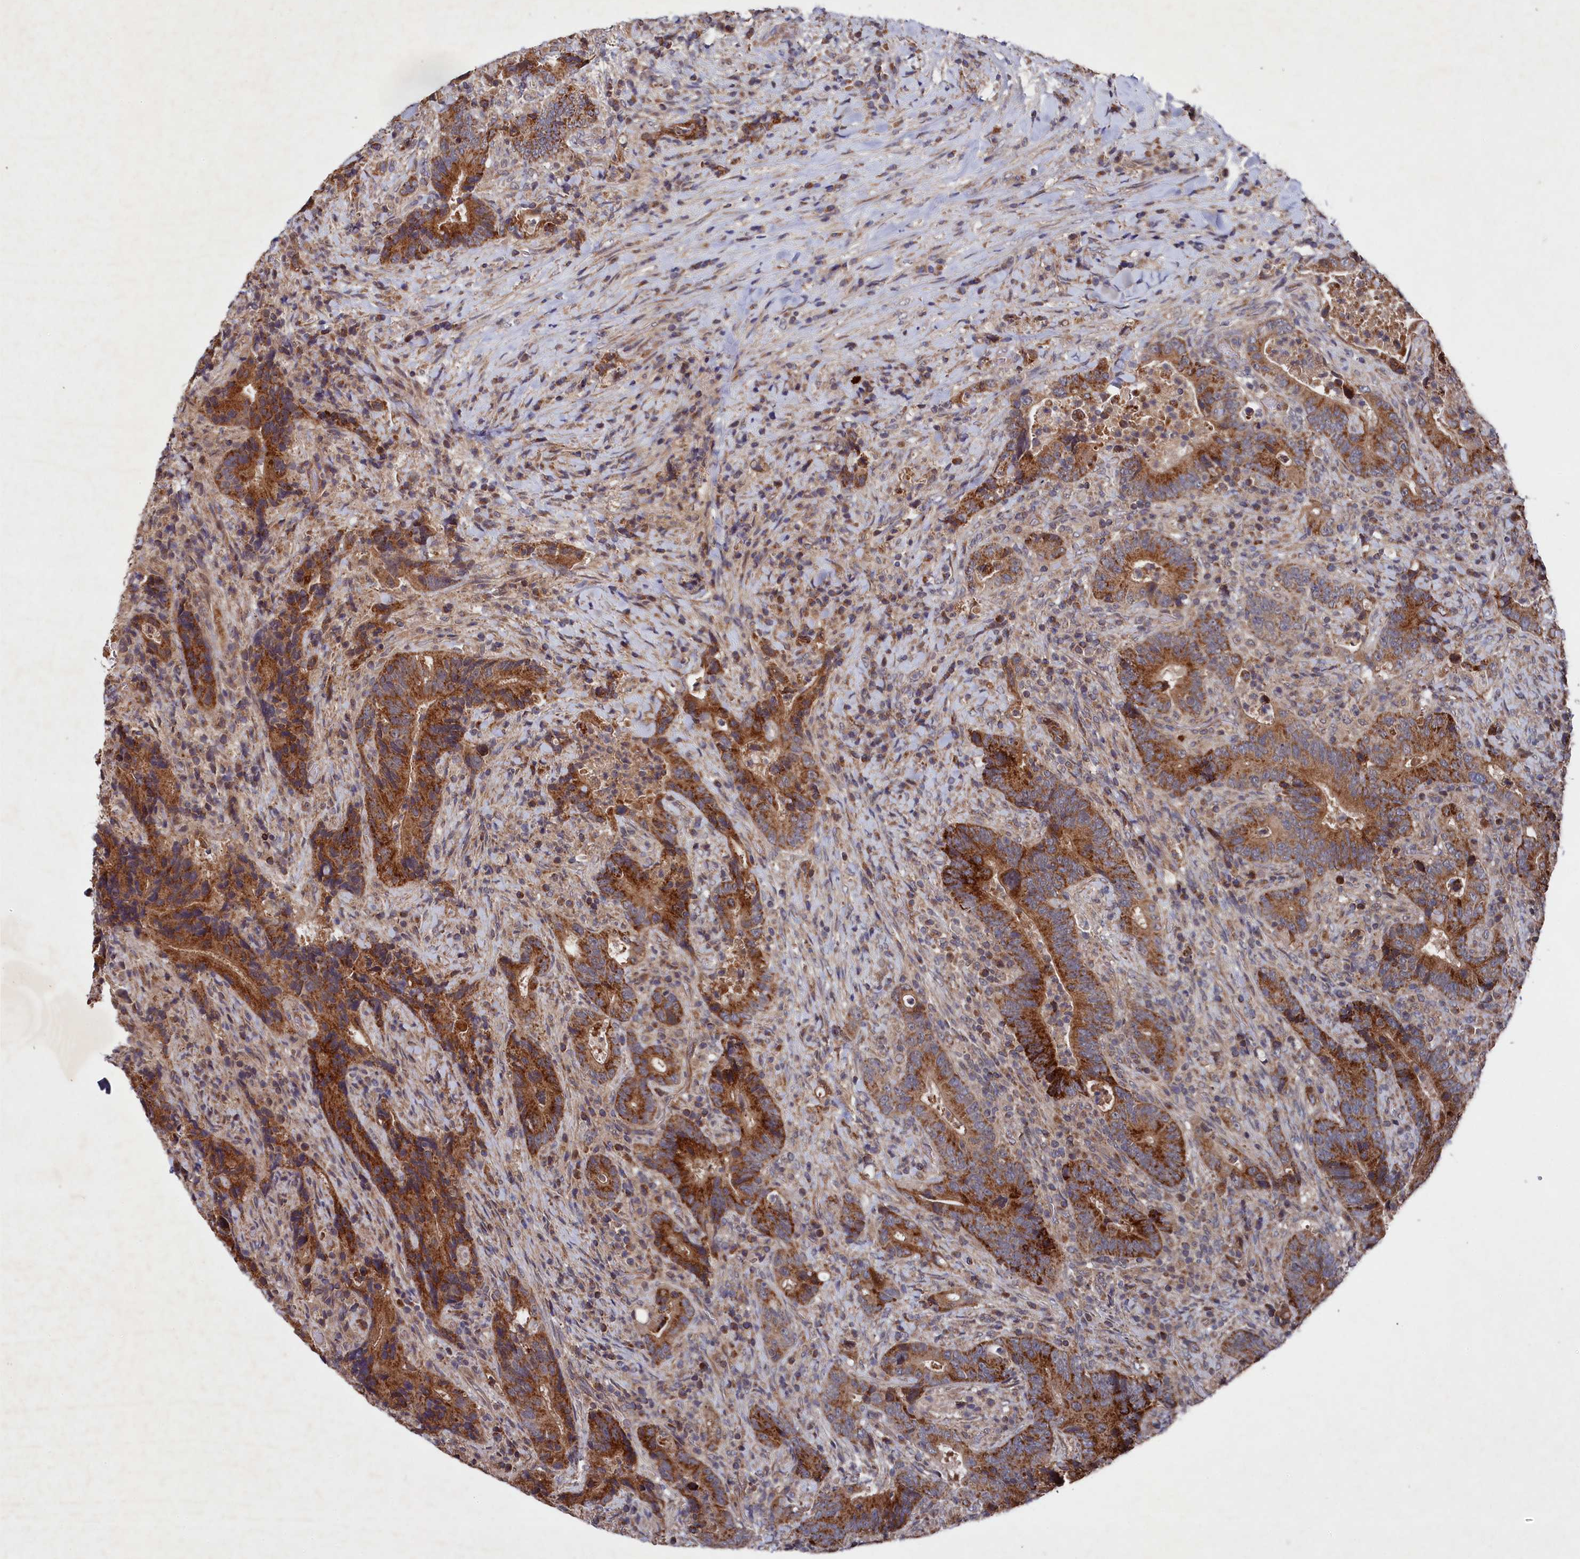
{"staining": {"intensity": "strong", "quantity": "25%-75%", "location": "cytoplasmic/membranous"}, "tissue": "colorectal cancer", "cell_type": "Tumor cells", "image_type": "cancer", "snomed": [{"axis": "morphology", "description": "Adenocarcinoma, NOS"}, {"axis": "topography", "description": "Colon"}], "caption": "Colorectal adenocarcinoma was stained to show a protein in brown. There is high levels of strong cytoplasmic/membranous staining in approximately 25%-75% of tumor cells.", "gene": "SUPV3L1", "patient": {"sex": "female", "age": 75}}